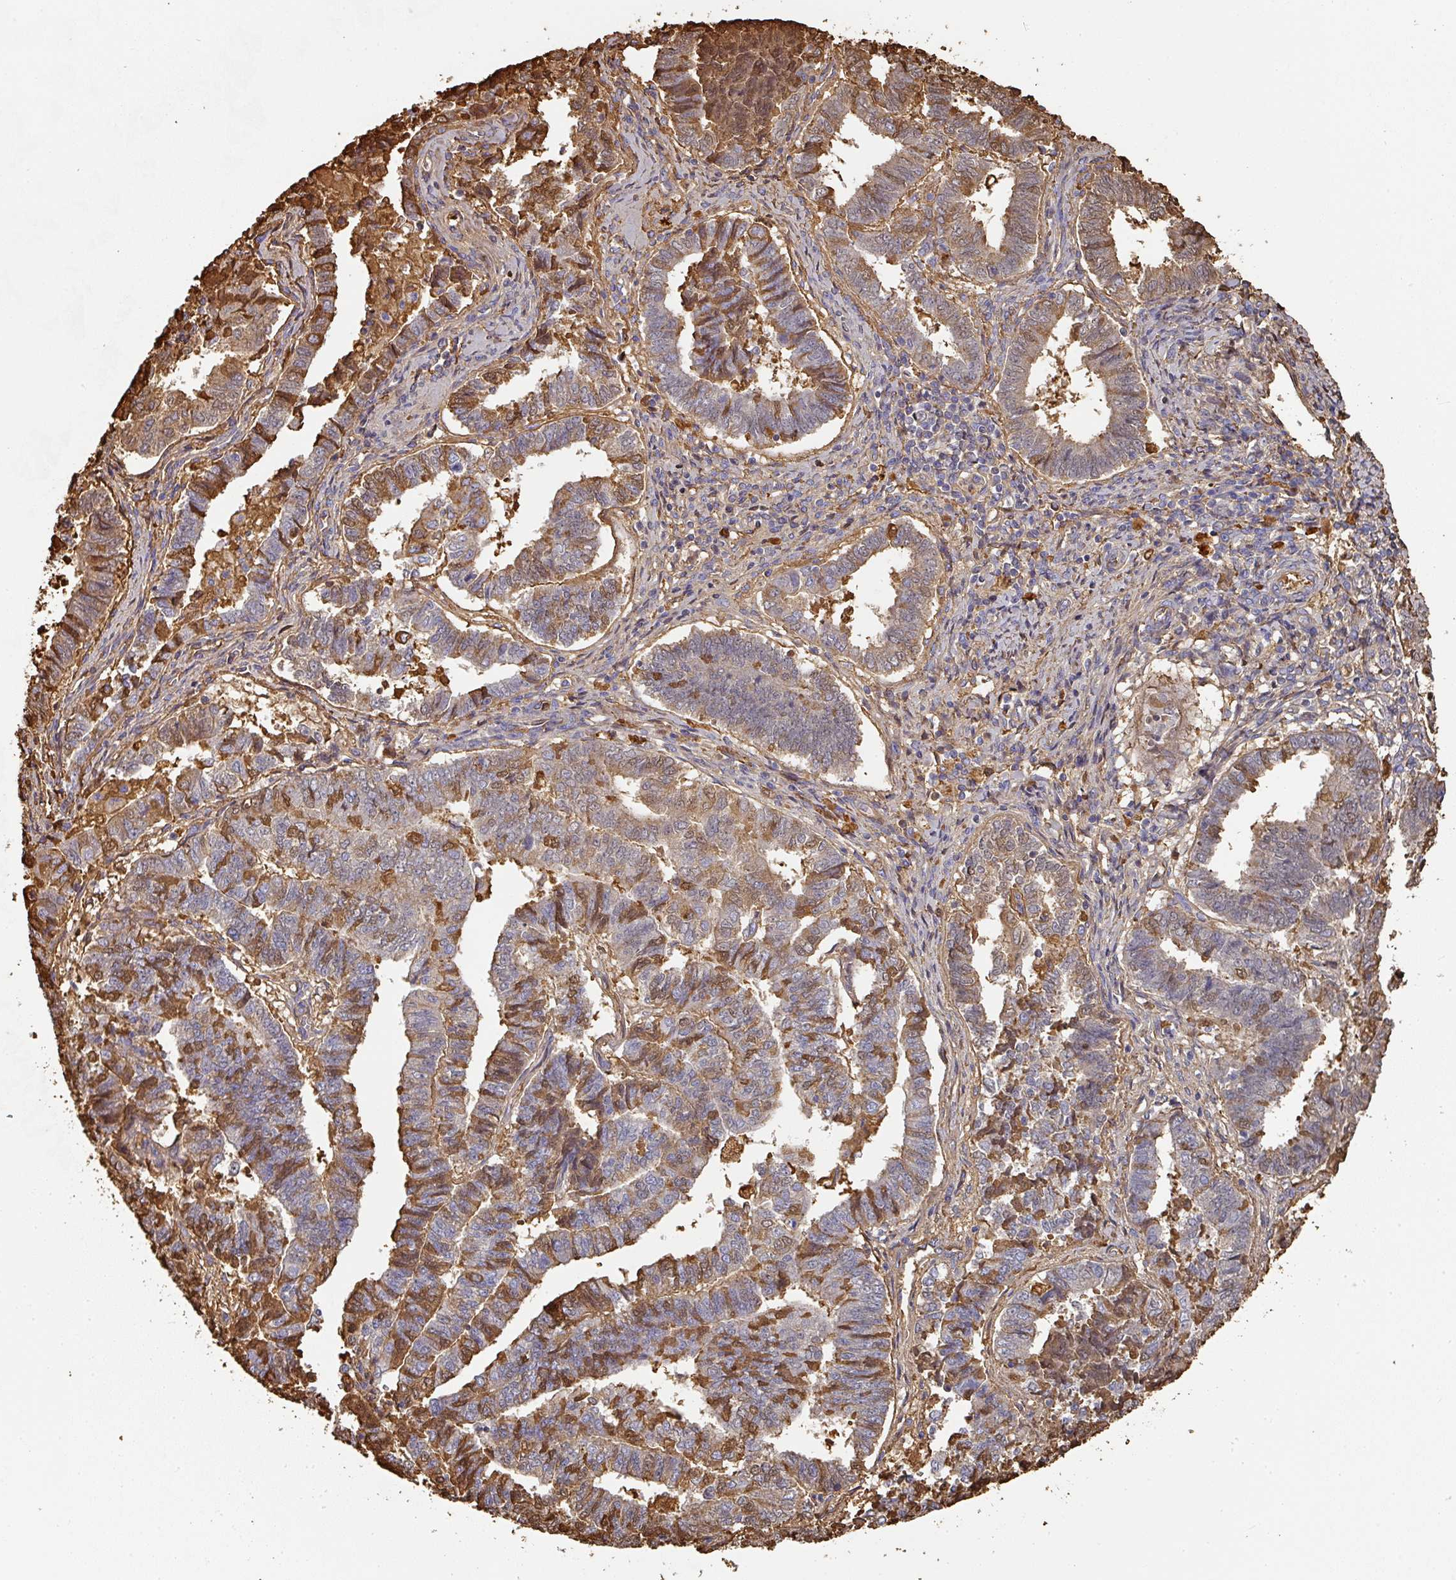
{"staining": {"intensity": "moderate", "quantity": "25%-75%", "location": "cytoplasmic/membranous,nuclear"}, "tissue": "endometrial cancer", "cell_type": "Tumor cells", "image_type": "cancer", "snomed": [{"axis": "morphology", "description": "Adenocarcinoma, NOS"}, {"axis": "topography", "description": "Endometrium"}], "caption": "Endometrial adenocarcinoma tissue demonstrates moderate cytoplasmic/membranous and nuclear positivity in approximately 25%-75% of tumor cells, visualized by immunohistochemistry.", "gene": "ALB", "patient": {"sex": "female", "age": 72}}